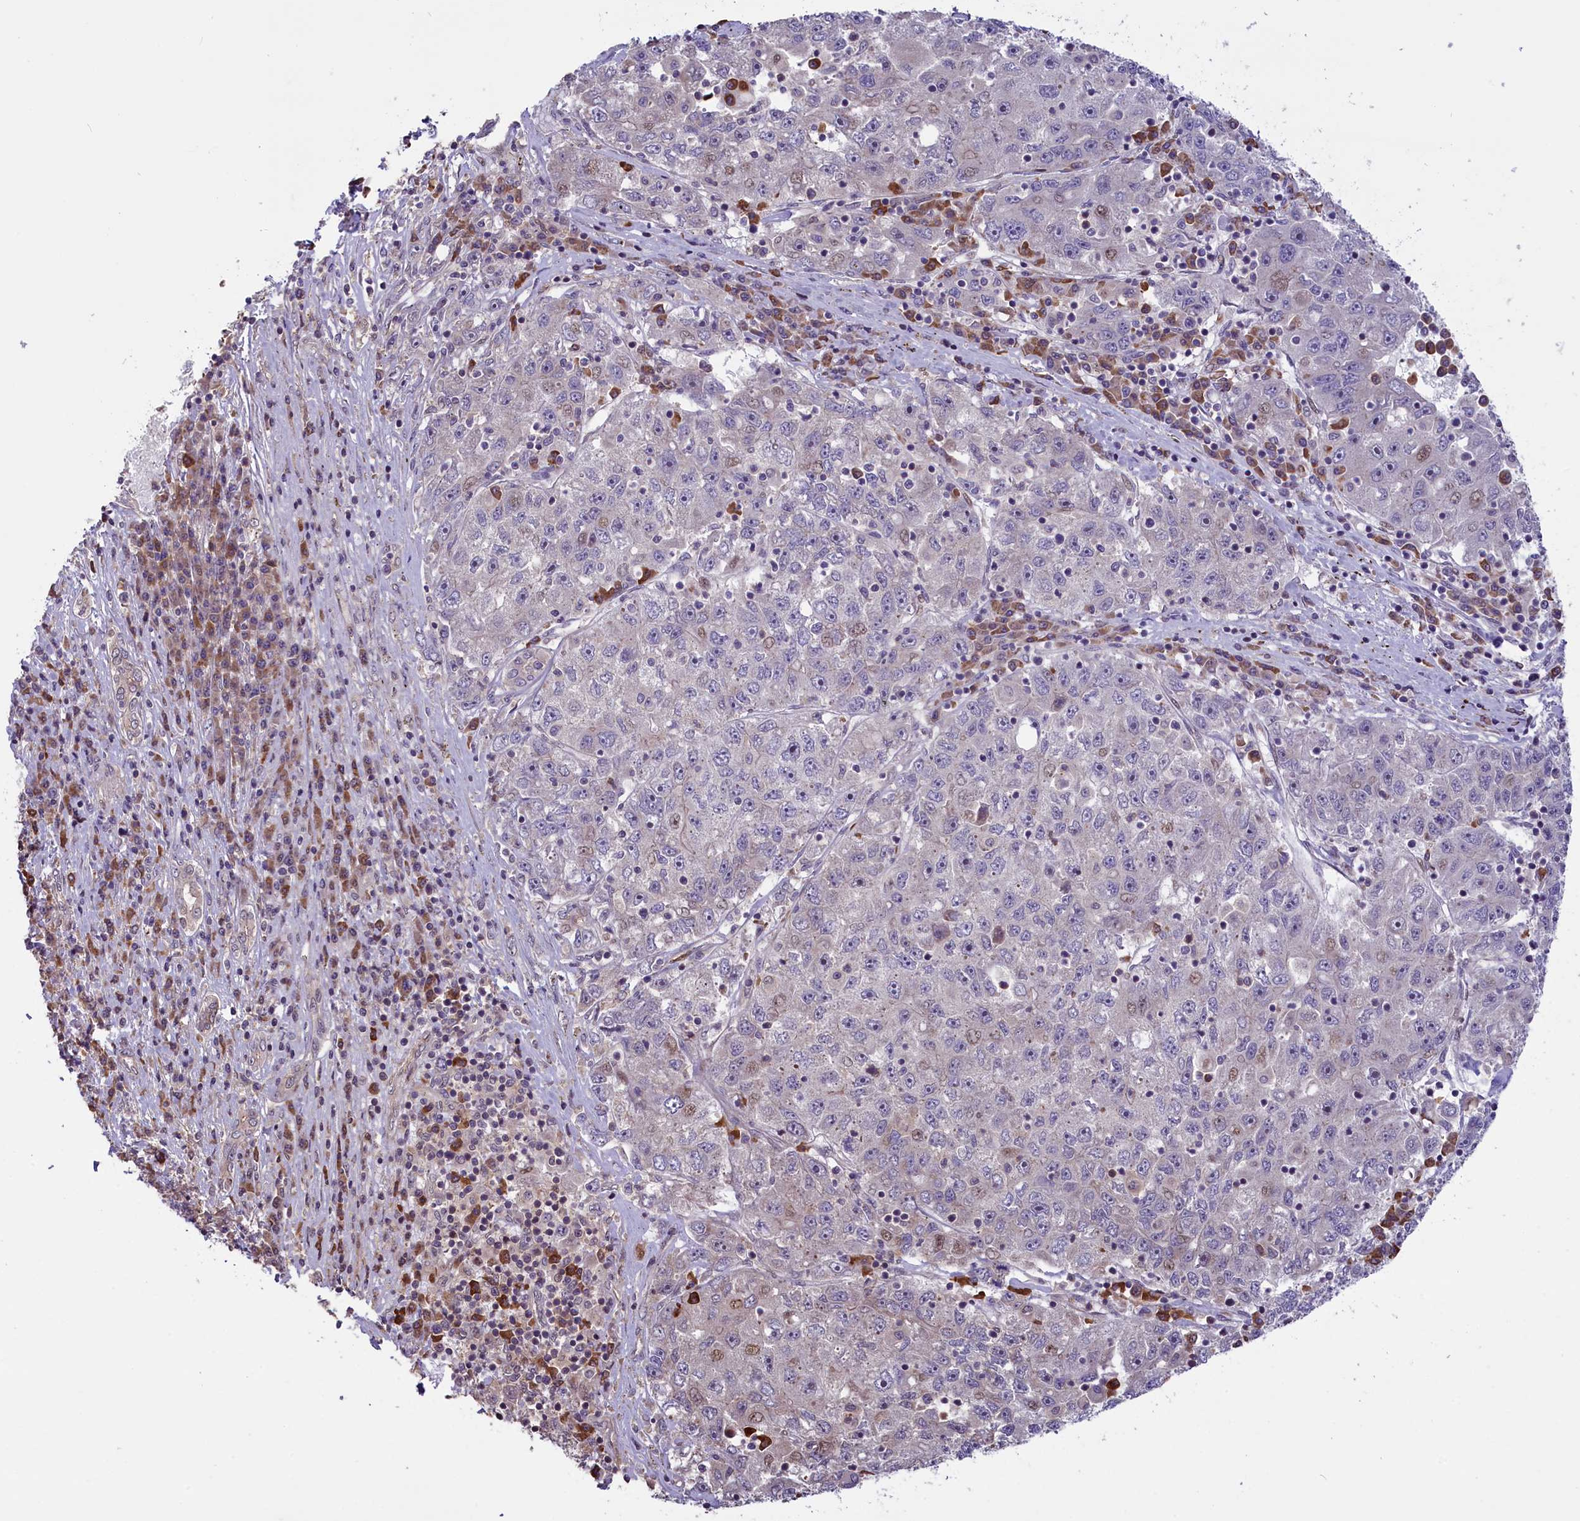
{"staining": {"intensity": "negative", "quantity": "none", "location": "none"}, "tissue": "liver cancer", "cell_type": "Tumor cells", "image_type": "cancer", "snomed": [{"axis": "morphology", "description": "Carcinoma, Hepatocellular, NOS"}, {"axis": "topography", "description": "Liver"}], "caption": "This is an IHC micrograph of liver hepatocellular carcinoma. There is no expression in tumor cells.", "gene": "RIC8A", "patient": {"sex": "male", "age": 49}}